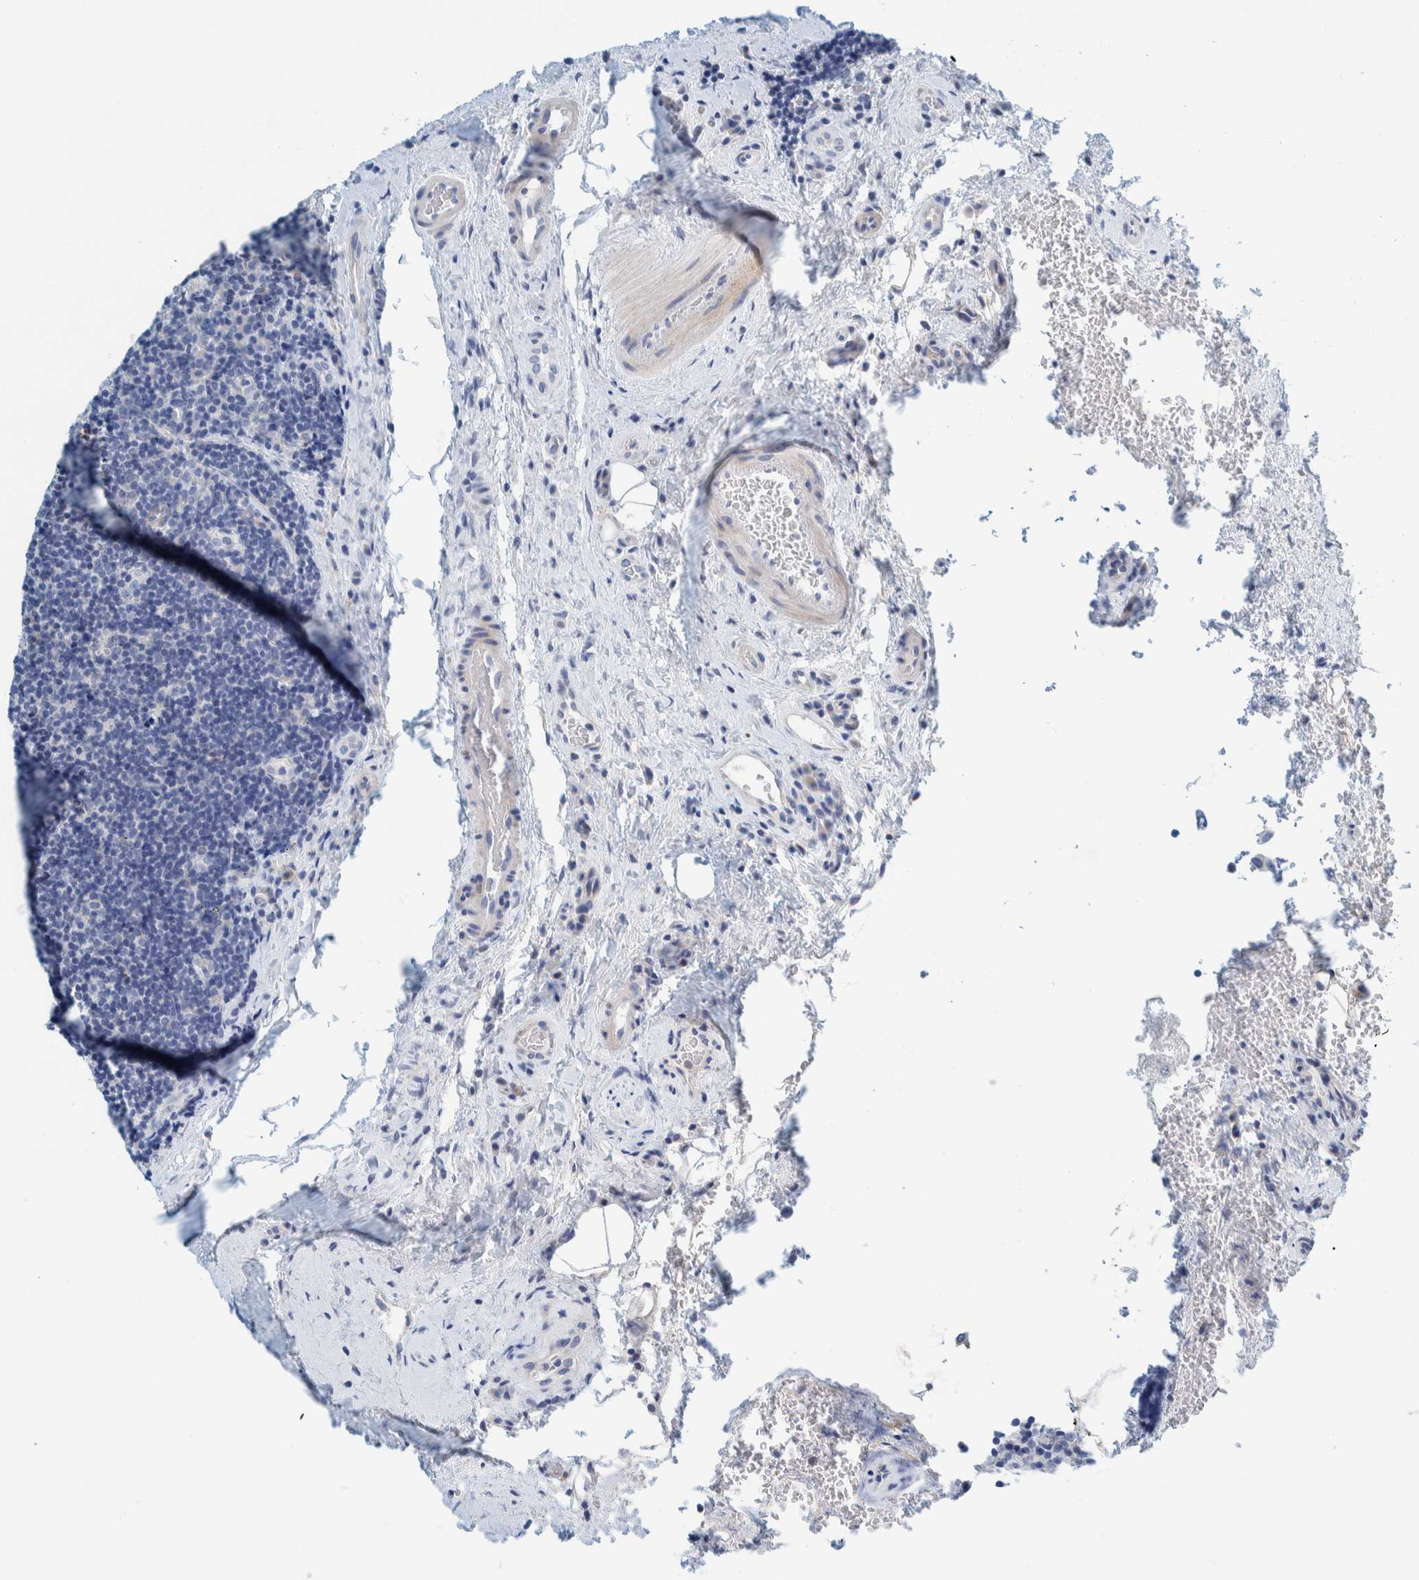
{"staining": {"intensity": "negative", "quantity": "none", "location": "none"}, "tissue": "lymphoma", "cell_type": "Tumor cells", "image_type": "cancer", "snomed": [{"axis": "morphology", "description": "Malignant lymphoma, non-Hodgkin's type, High grade"}, {"axis": "topography", "description": "Tonsil"}], "caption": "There is no significant positivity in tumor cells of malignant lymphoma, non-Hodgkin's type (high-grade).", "gene": "MOG", "patient": {"sex": "female", "age": 36}}